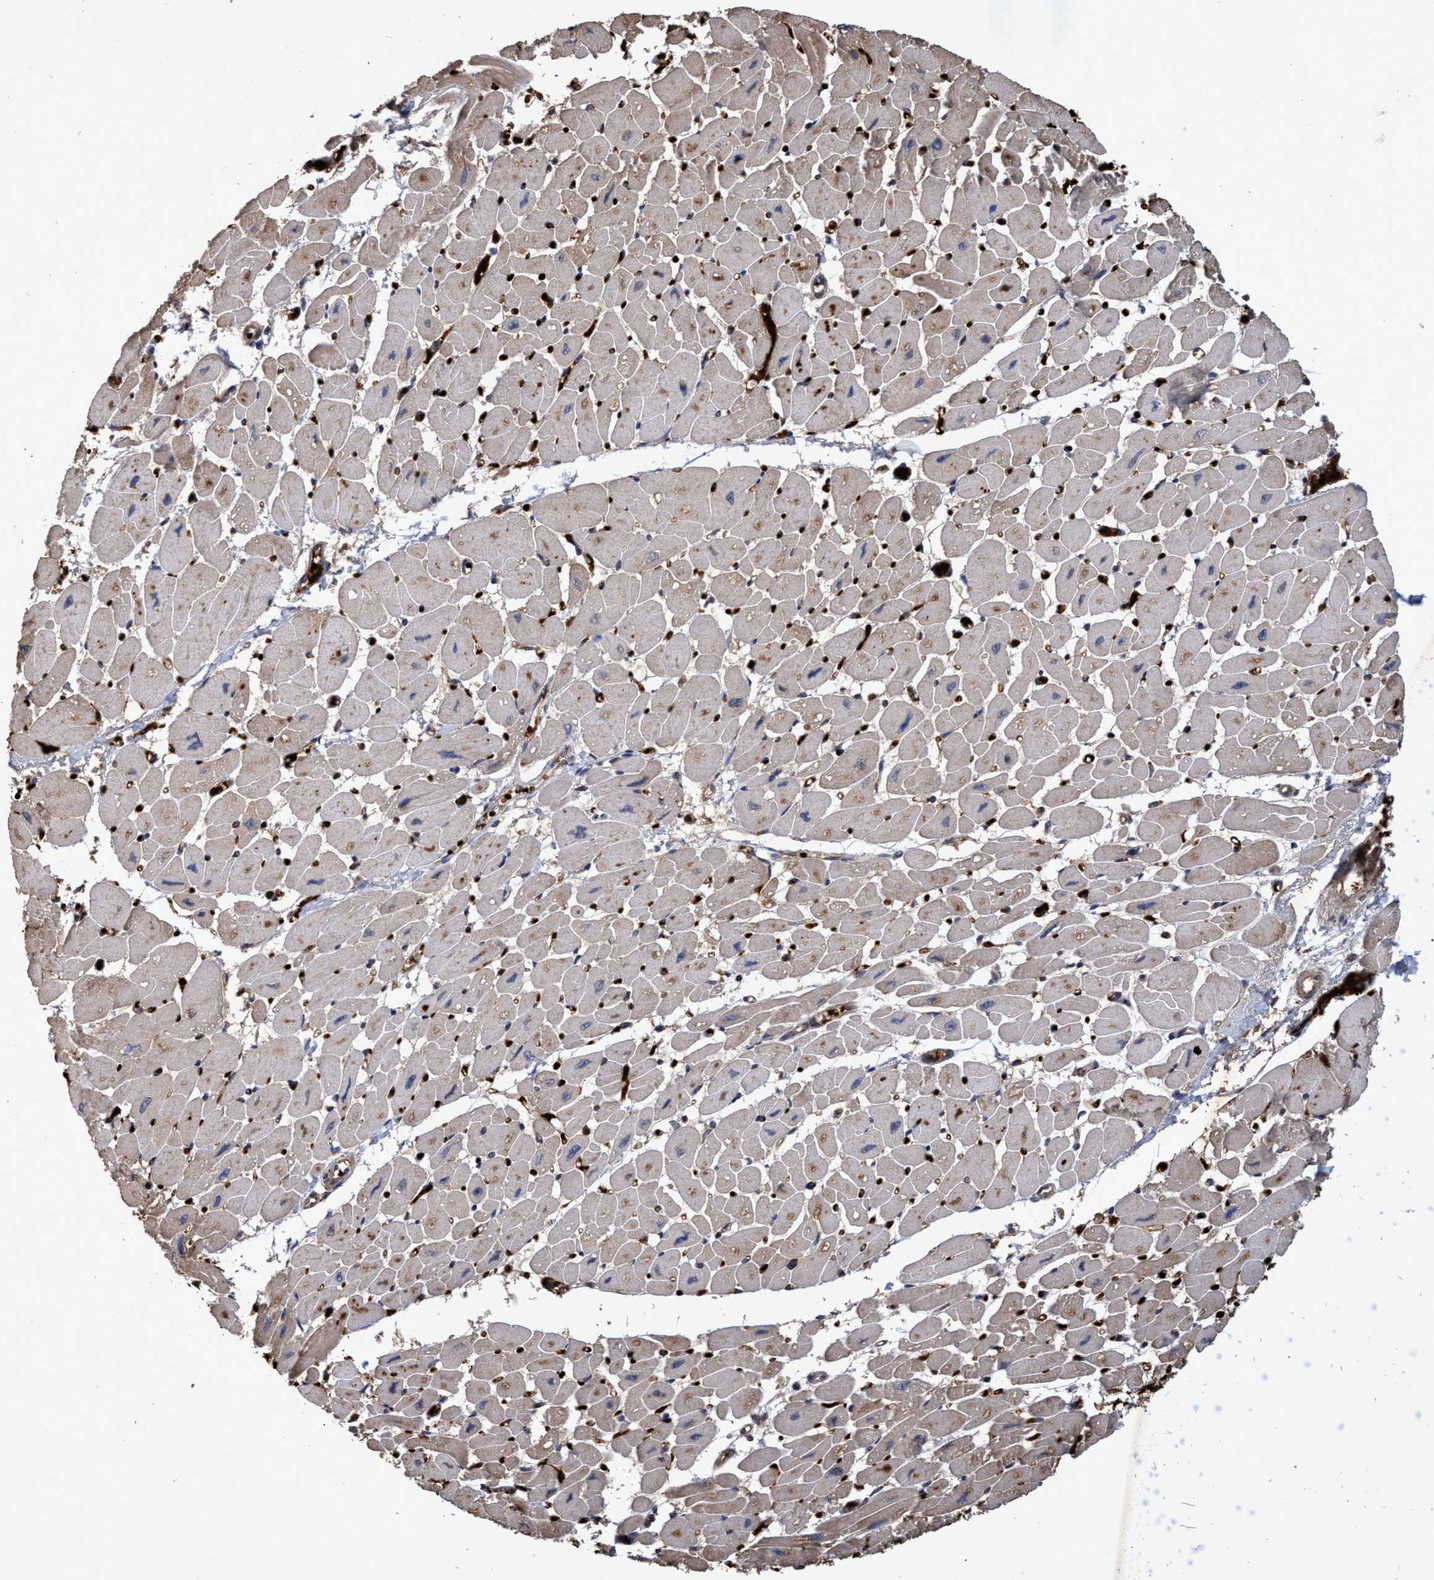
{"staining": {"intensity": "weak", "quantity": ">75%", "location": "cytoplasmic/membranous"}, "tissue": "heart muscle", "cell_type": "Cardiomyocytes", "image_type": "normal", "snomed": [{"axis": "morphology", "description": "Normal tissue, NOS"}, {"axis": "topography", "description": "Heart"}], "caption": "Immunohistochemistry (IHC) photomicrograph of normal heart muscle: human heart muscle stained using immunohistochemistry demonstrates low levels of weak protein expression localized specifically in the cytoplasmic/membranous of cardiomyocytes, appearing as a cytoplasmic/membranous brown color.", "gene": "CHMP6", "patient": {"sex": "female", "age": 54}}